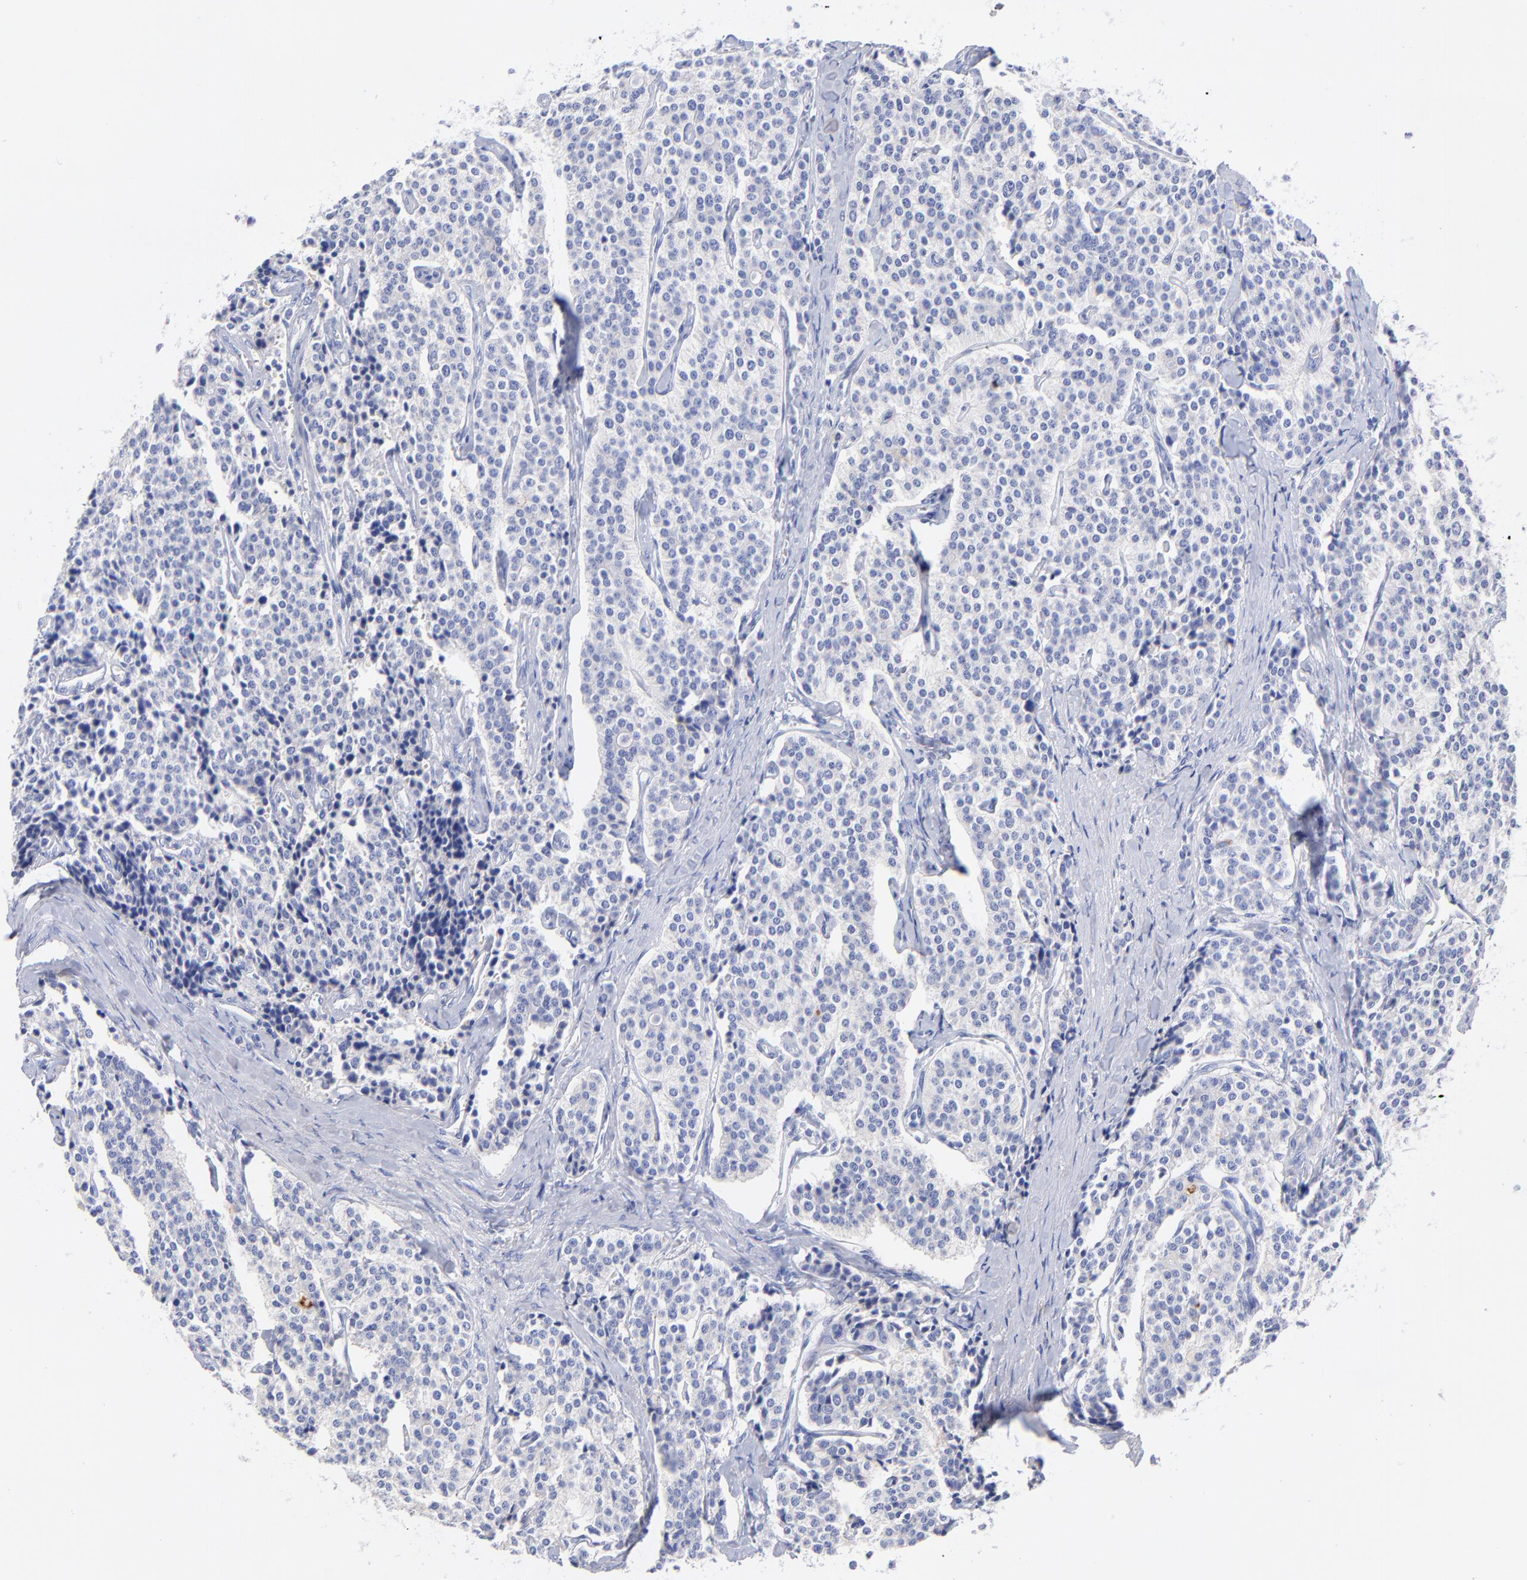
{"staining": {"intensity": "negative", "quantity": "none", "location": "none"}, "tissue": "carcinoid", "cell_type": "Tumor cells", "image_type": "cancer", "snomed": [{"axis": "morphology", "description": "Carcinoid, malignant, NOS"}, {"axis": "topography", "description": "Small intestine"}], "caption": "Immunohistochemistry micrograph of human carcinoid stained for a protein (brown), which demonstrates no expression in tumor cells.", "gene": "C1QTNF6", "patient": {"sex": "male", "age": 63}}